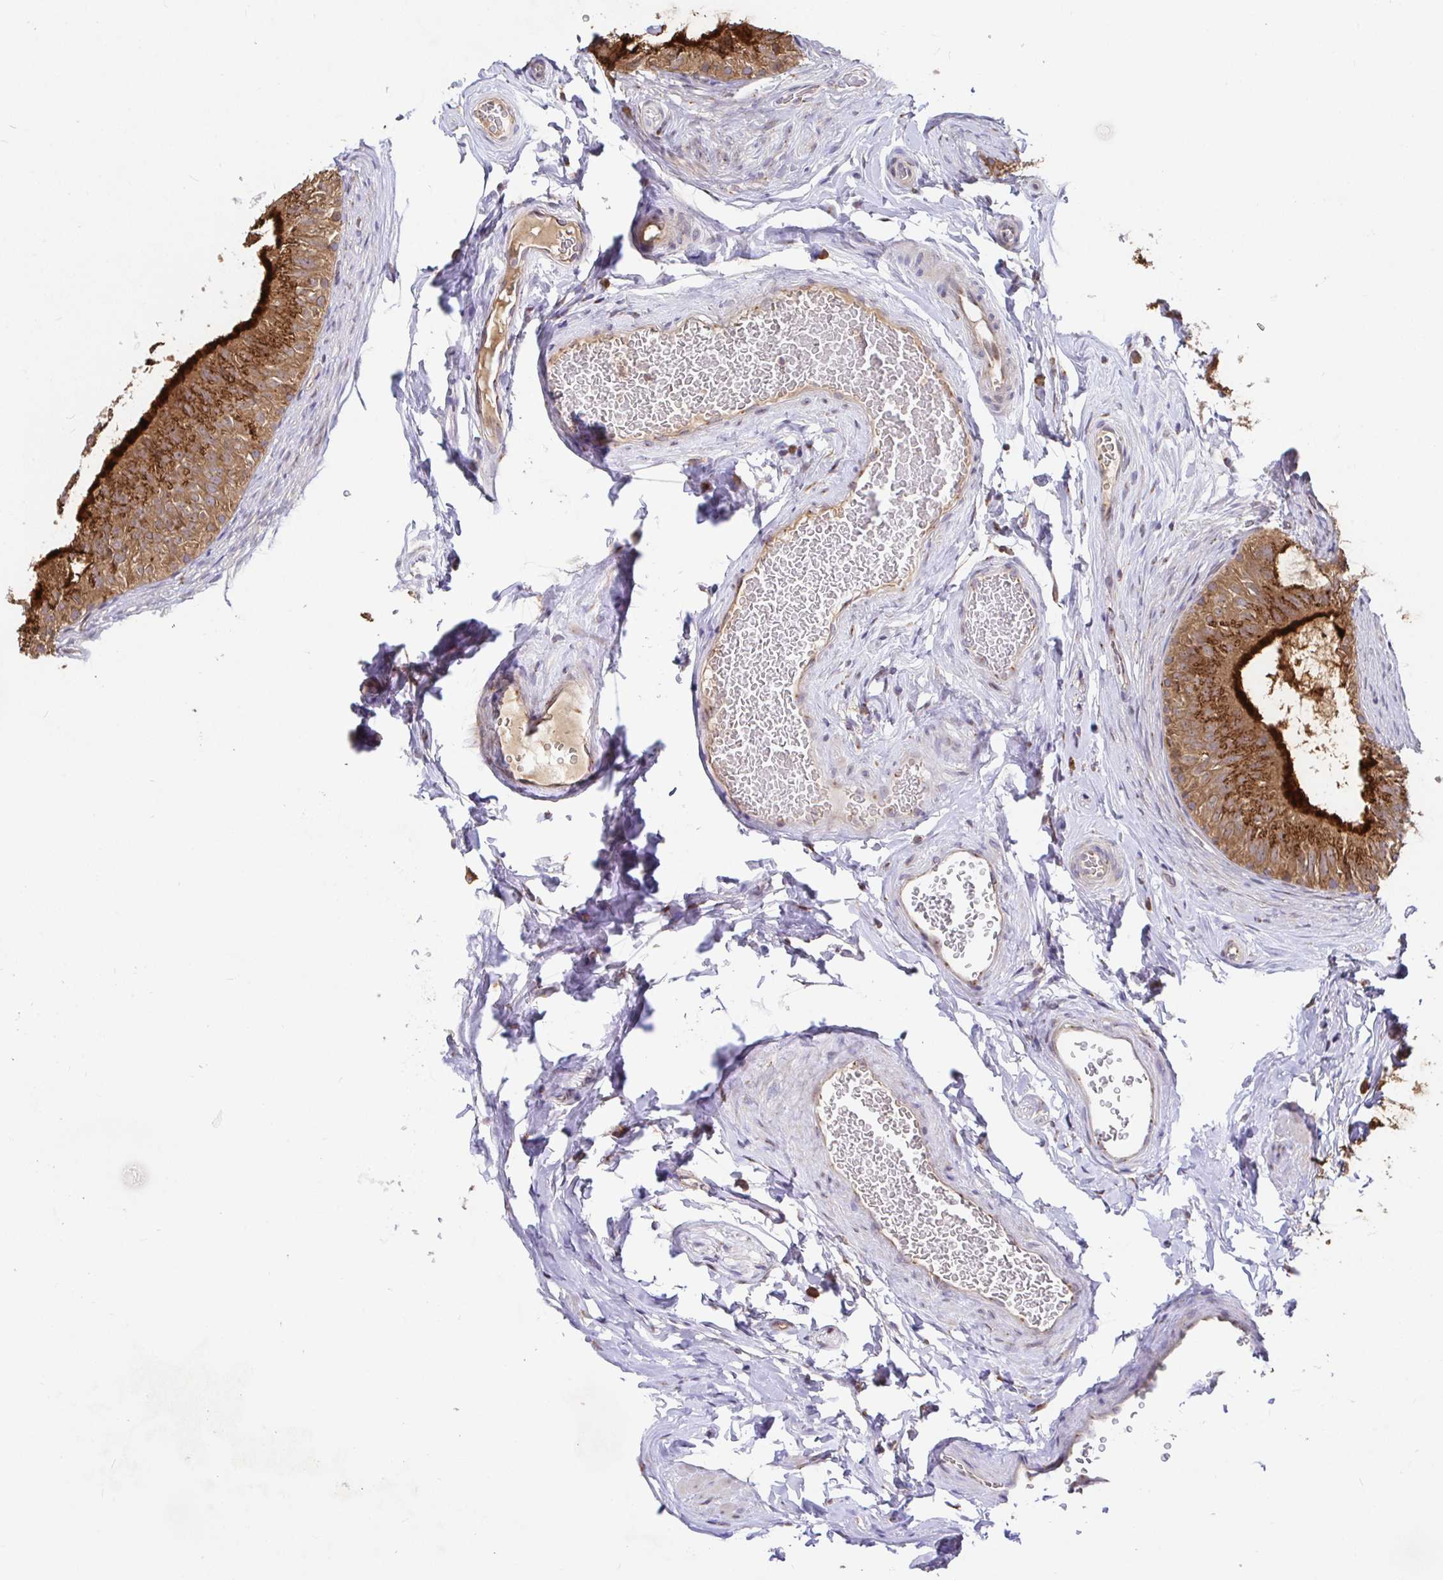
{"staining": {"intensity": "strong", "quantity": ">75%", "location": "cytoplasmic/membranous"}, "tissue": "epididymis", "cell_type": "Glandular cells", "image_type": "normal", "snomed": [{"axis": "morphology", "description": "Normal tissue, NOS"}, {"axis": "topography", "description": "Epididymis, spermatic cord, NOS"}, {"axis": "topography", "description": "Epididymis"}], "caption": "A brown stain shows strong cytoplasmic/membranous staining of a protein in glandular cells of benign epididymis.", "gene": "ELP1", "patient": {"sex": "male", "age": 31}}